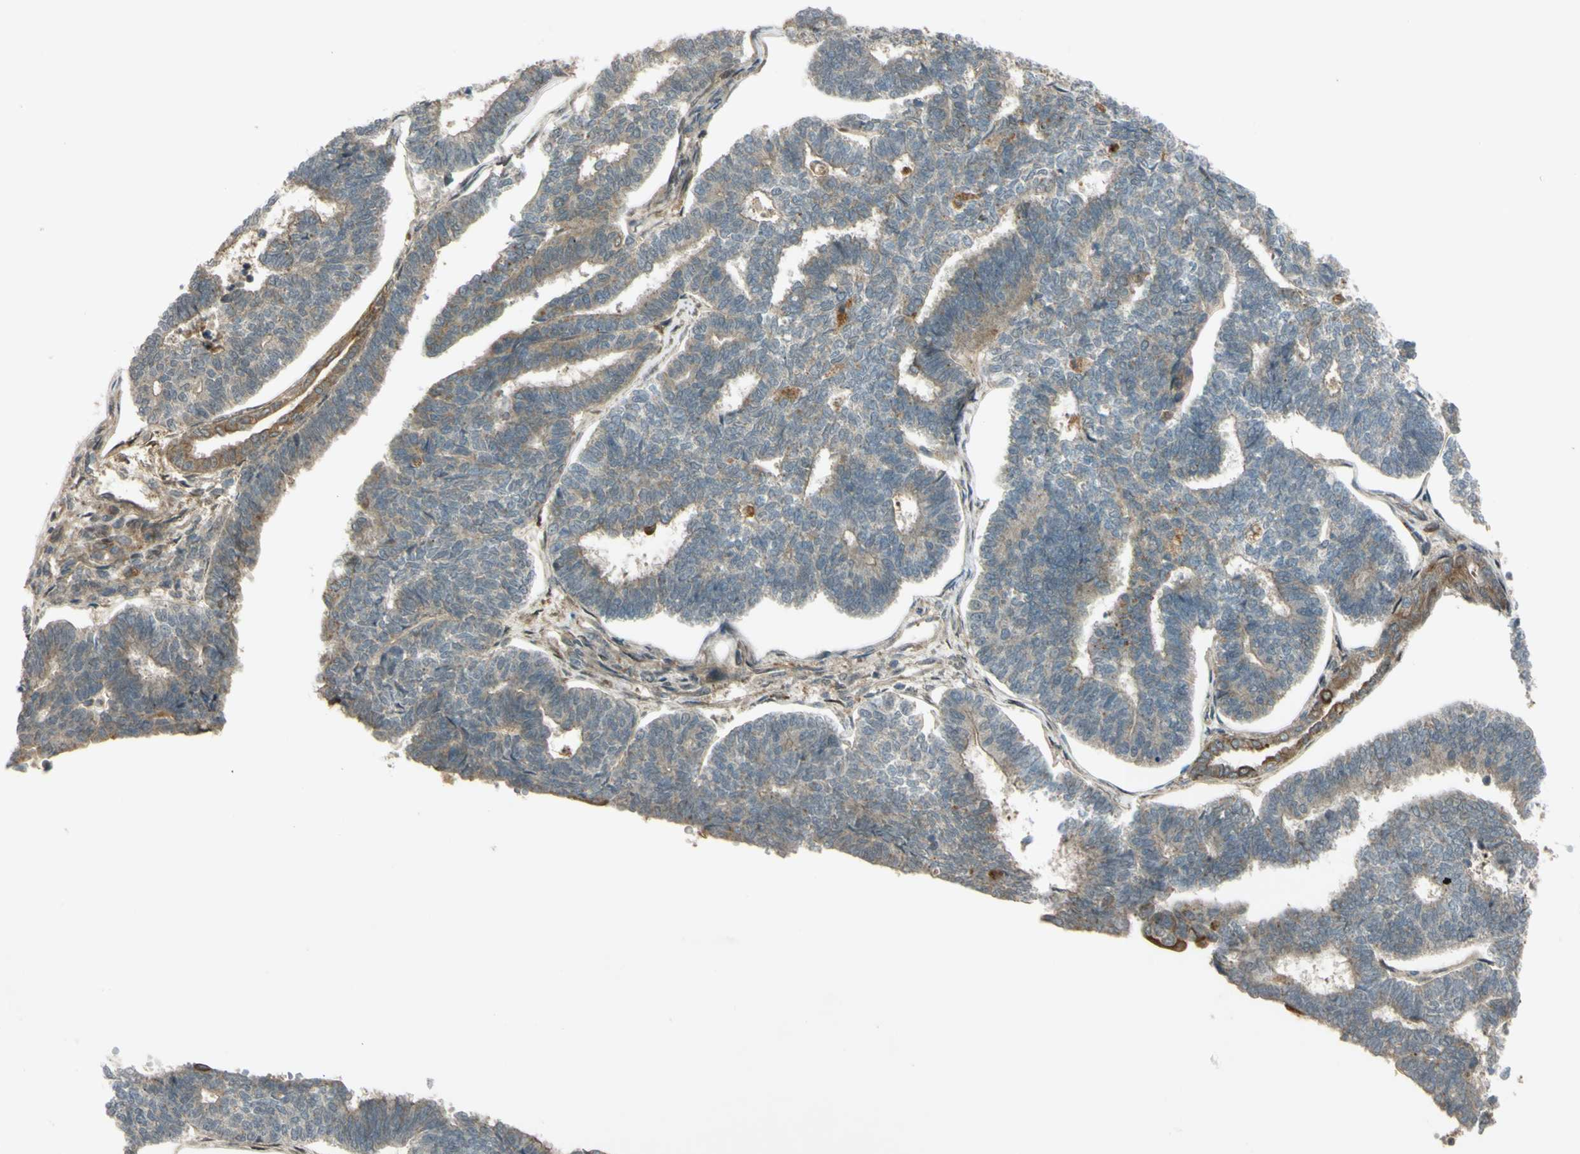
{"staining": {"intensity": "weak", "quantity": ">75%", "location": "cytoplasmic/membranous"}, "tissue": "endometrial cancer", "cell_type": "Tumor cells", "image_type": "cancer", "snomed": [{"axis": "morphology", "description": "Adenocarcinoma, NOS"}, {"axis": "topography", "description": "Endometrium"}], "caption": "Immunohistochemical staining of human adenocarcinoma (endometrial) exhibits weak cytoplasmic/membranous protein positivity in approximately >75% of tumor cells. (Brightfield microscopy of DAB IHC at high magnification).", "gene": "FLII", "patient": {"sex": "female", "age": 70}}